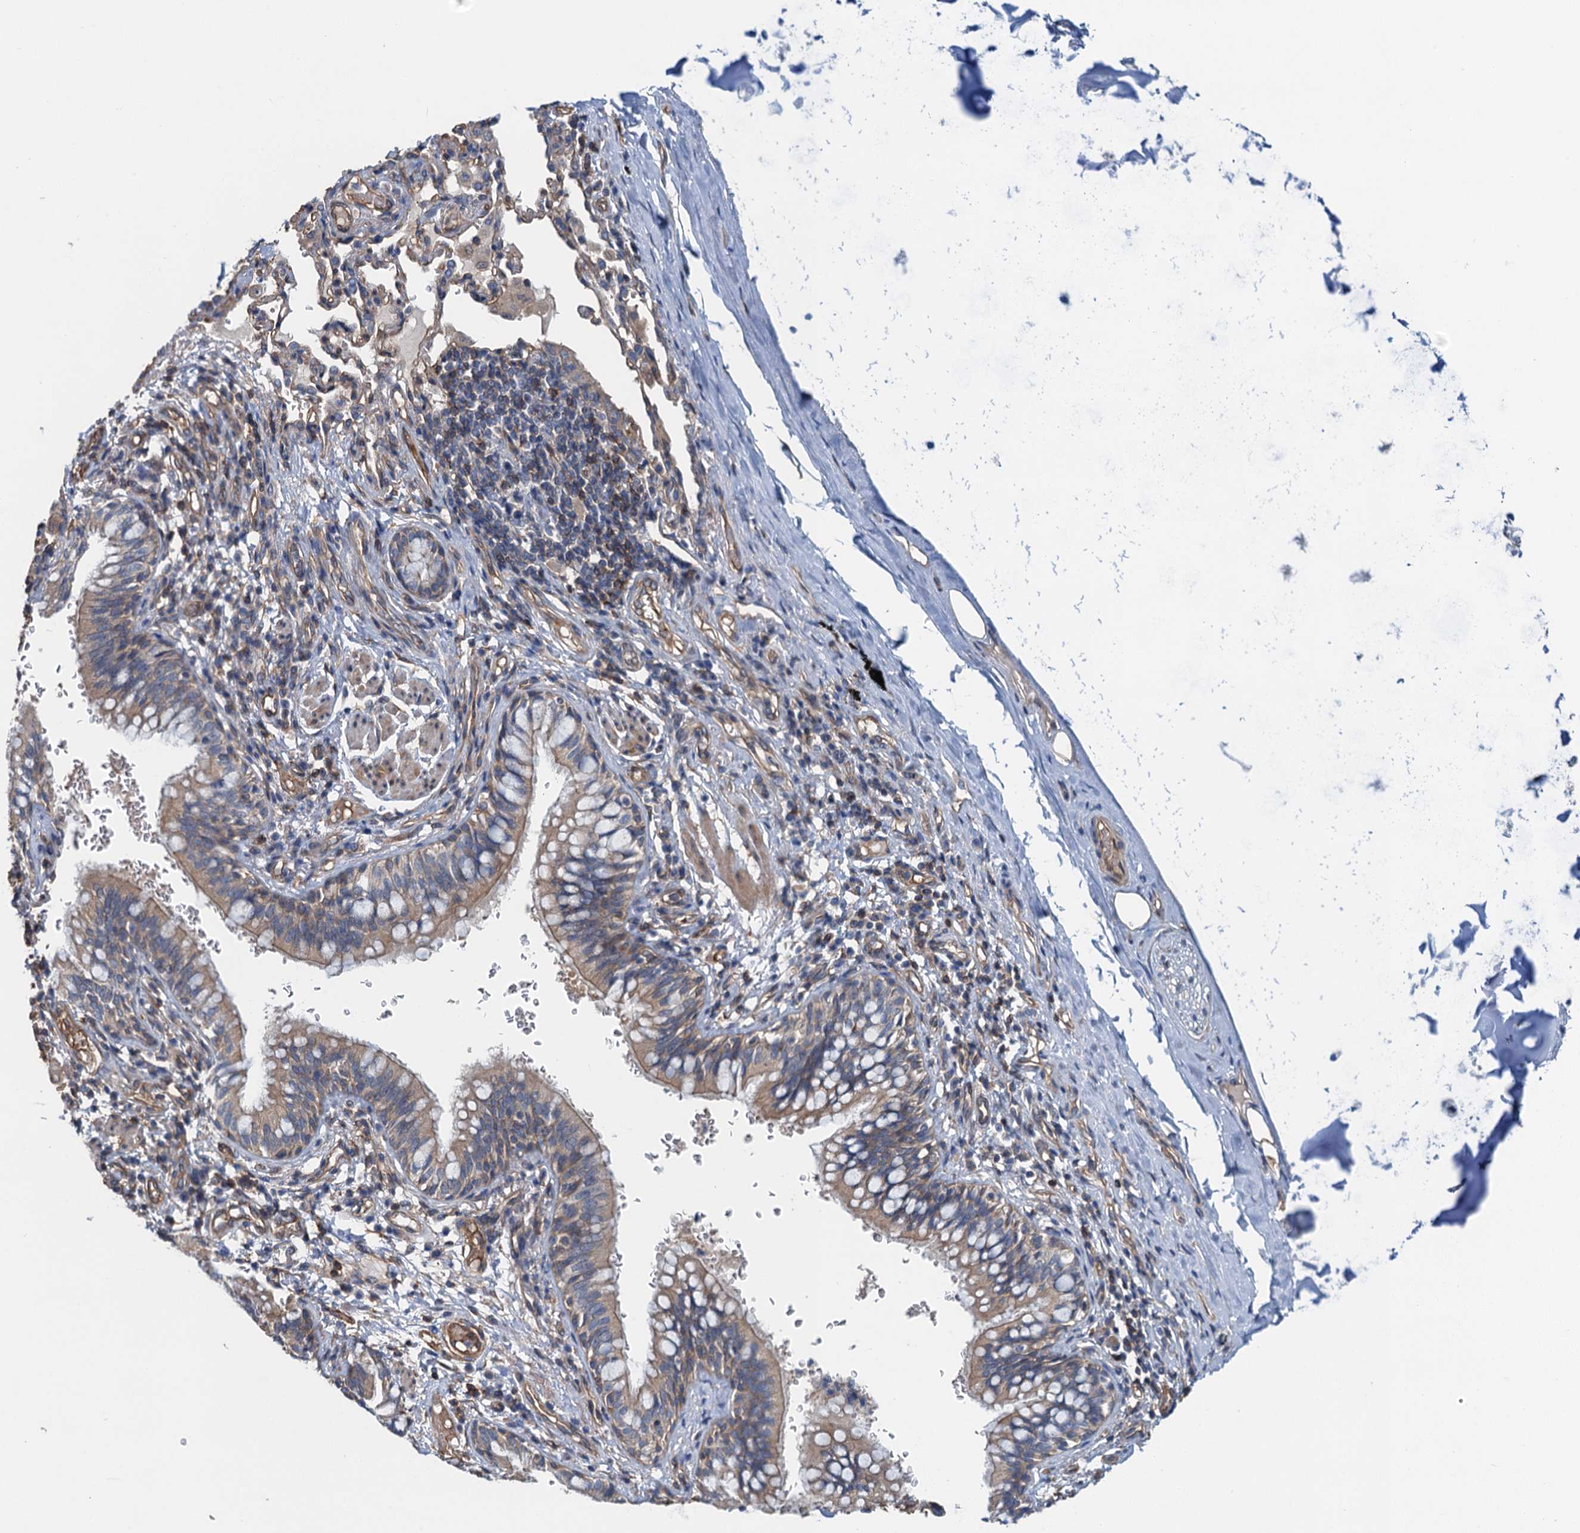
{"staining": {"intensity": "weak", "quantity": ">75%", "location": "cytoplasmic/membranous"}, "tissue": "bronchus", "cell_type": "Respiratory epithelial cells", "image_type": "normal", "snomed": [{"axis": "morphology", "description": "Normal tissue, NOS"}, {"axis": "topography", "description": "Cartilage tissue"}, {"axis": "topography", "description": "Bronchus"}], "caption": "Protein staining by immunohistochemistry displays weak cytoplasmic/membranous positivity in about >75% of respiratory epithelial cells in normal bronchus. The staining was performed using DAB (3,3'-diaminobenzidine), with brown indicating positive protein expression. Nuclei are stained blue with hematoxylin.", "gene": "ROGDI", "patient": {"sex": "female", "age": 36}}